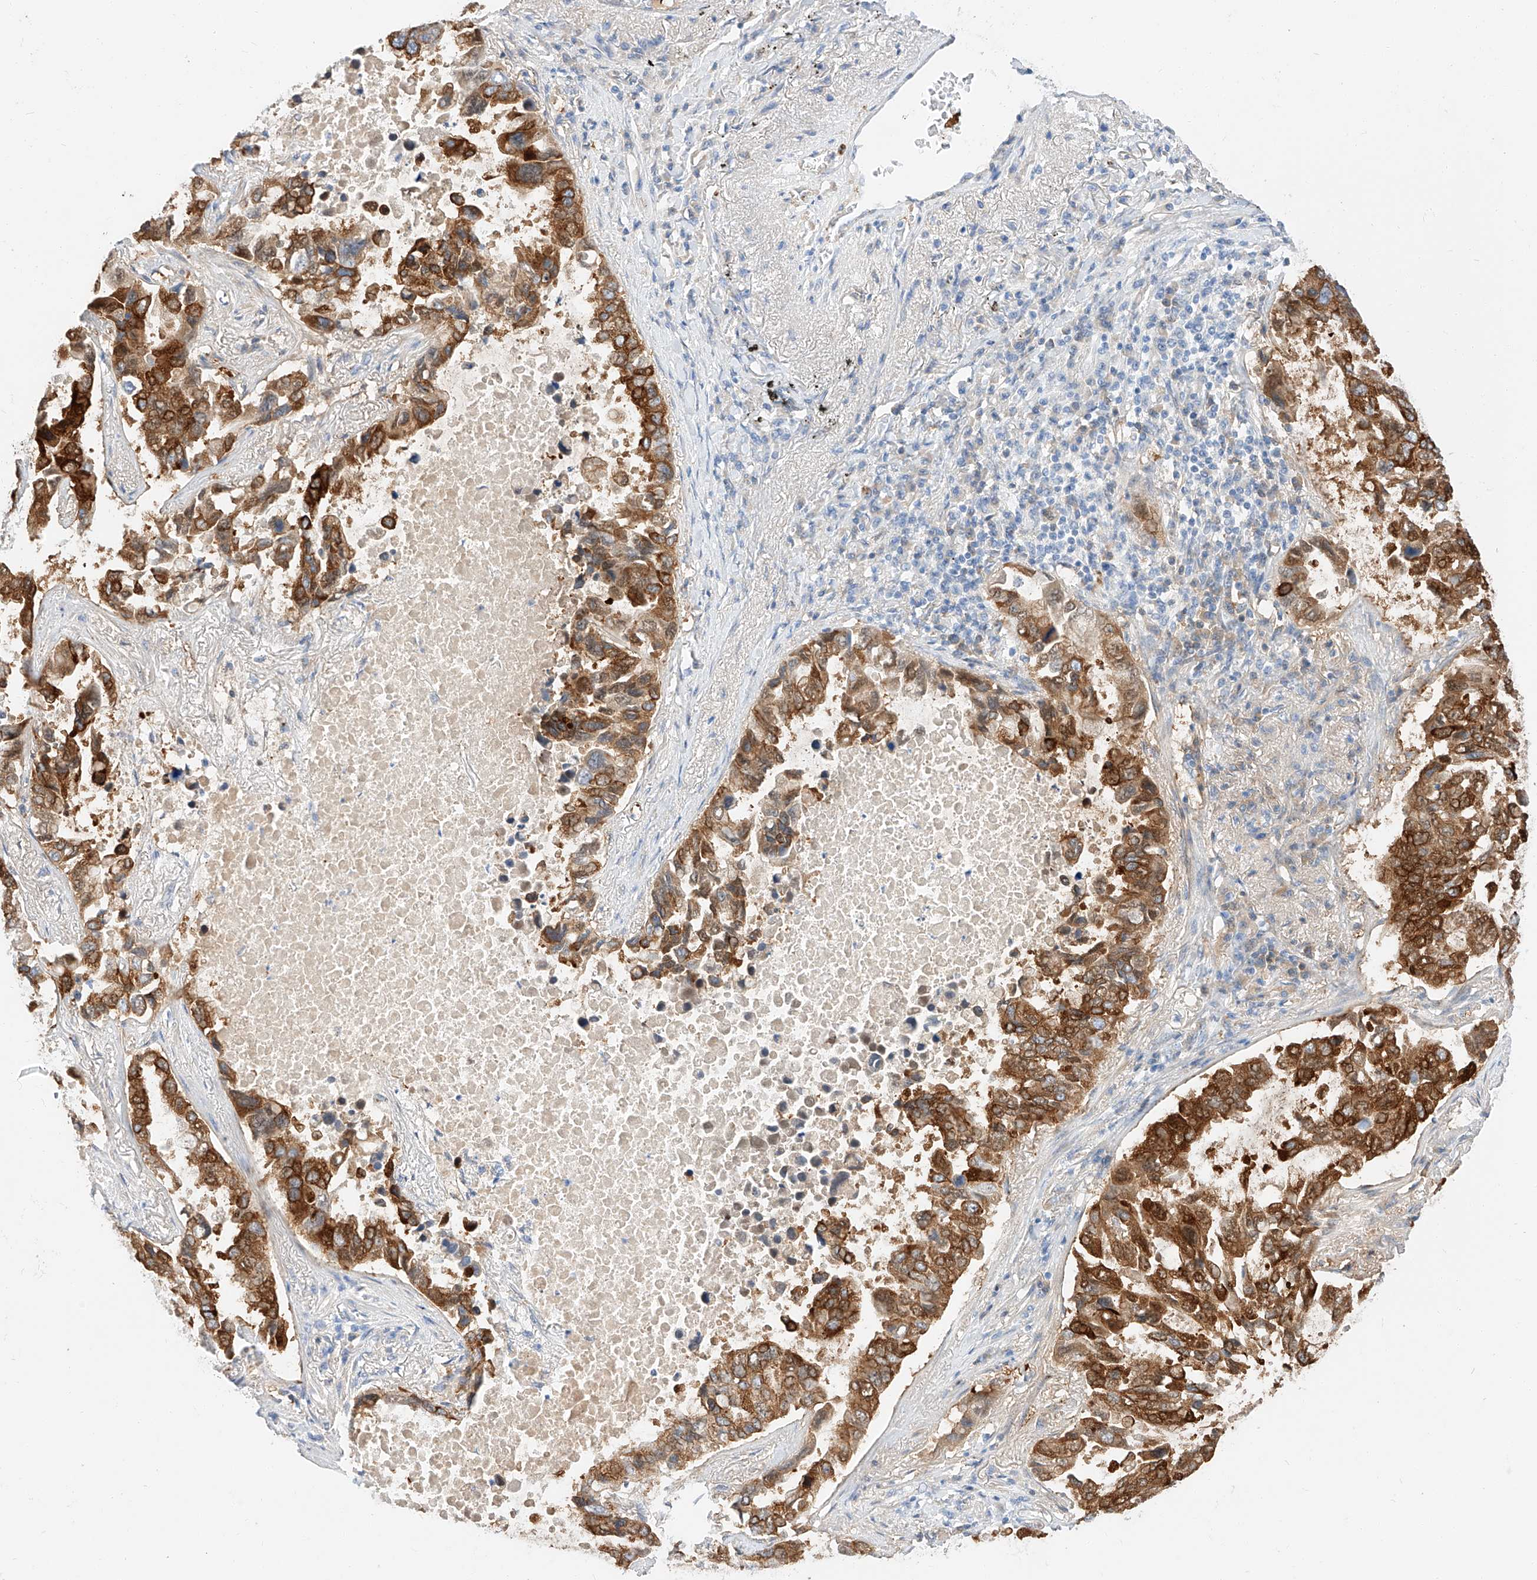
{"staining": {"intensity": "strong", "quantity": ">75%", "location": "cytoplasmic/membranous"}, "tissue": "lung cancer", "cell_type": "Tumor cells", "image_type": "cancer", "snomed": [{"axis": "morphology", "description": "Adenocarcinoma, NOS"}, {"axis": "topography", "description": "Lung"}], "caption": "Protein expression analysis of human lung cancer (adenocarcinoma) reveals strong cytoplasmic/membranous staining in approximately >75% of tumor cells. The staining was performed using DAB, with brown indicating positive protein expression. Nuclei are stained blue with hematoxylin.", "gene": "MAP7", "patient": {"sex": "male", "age": 64}}